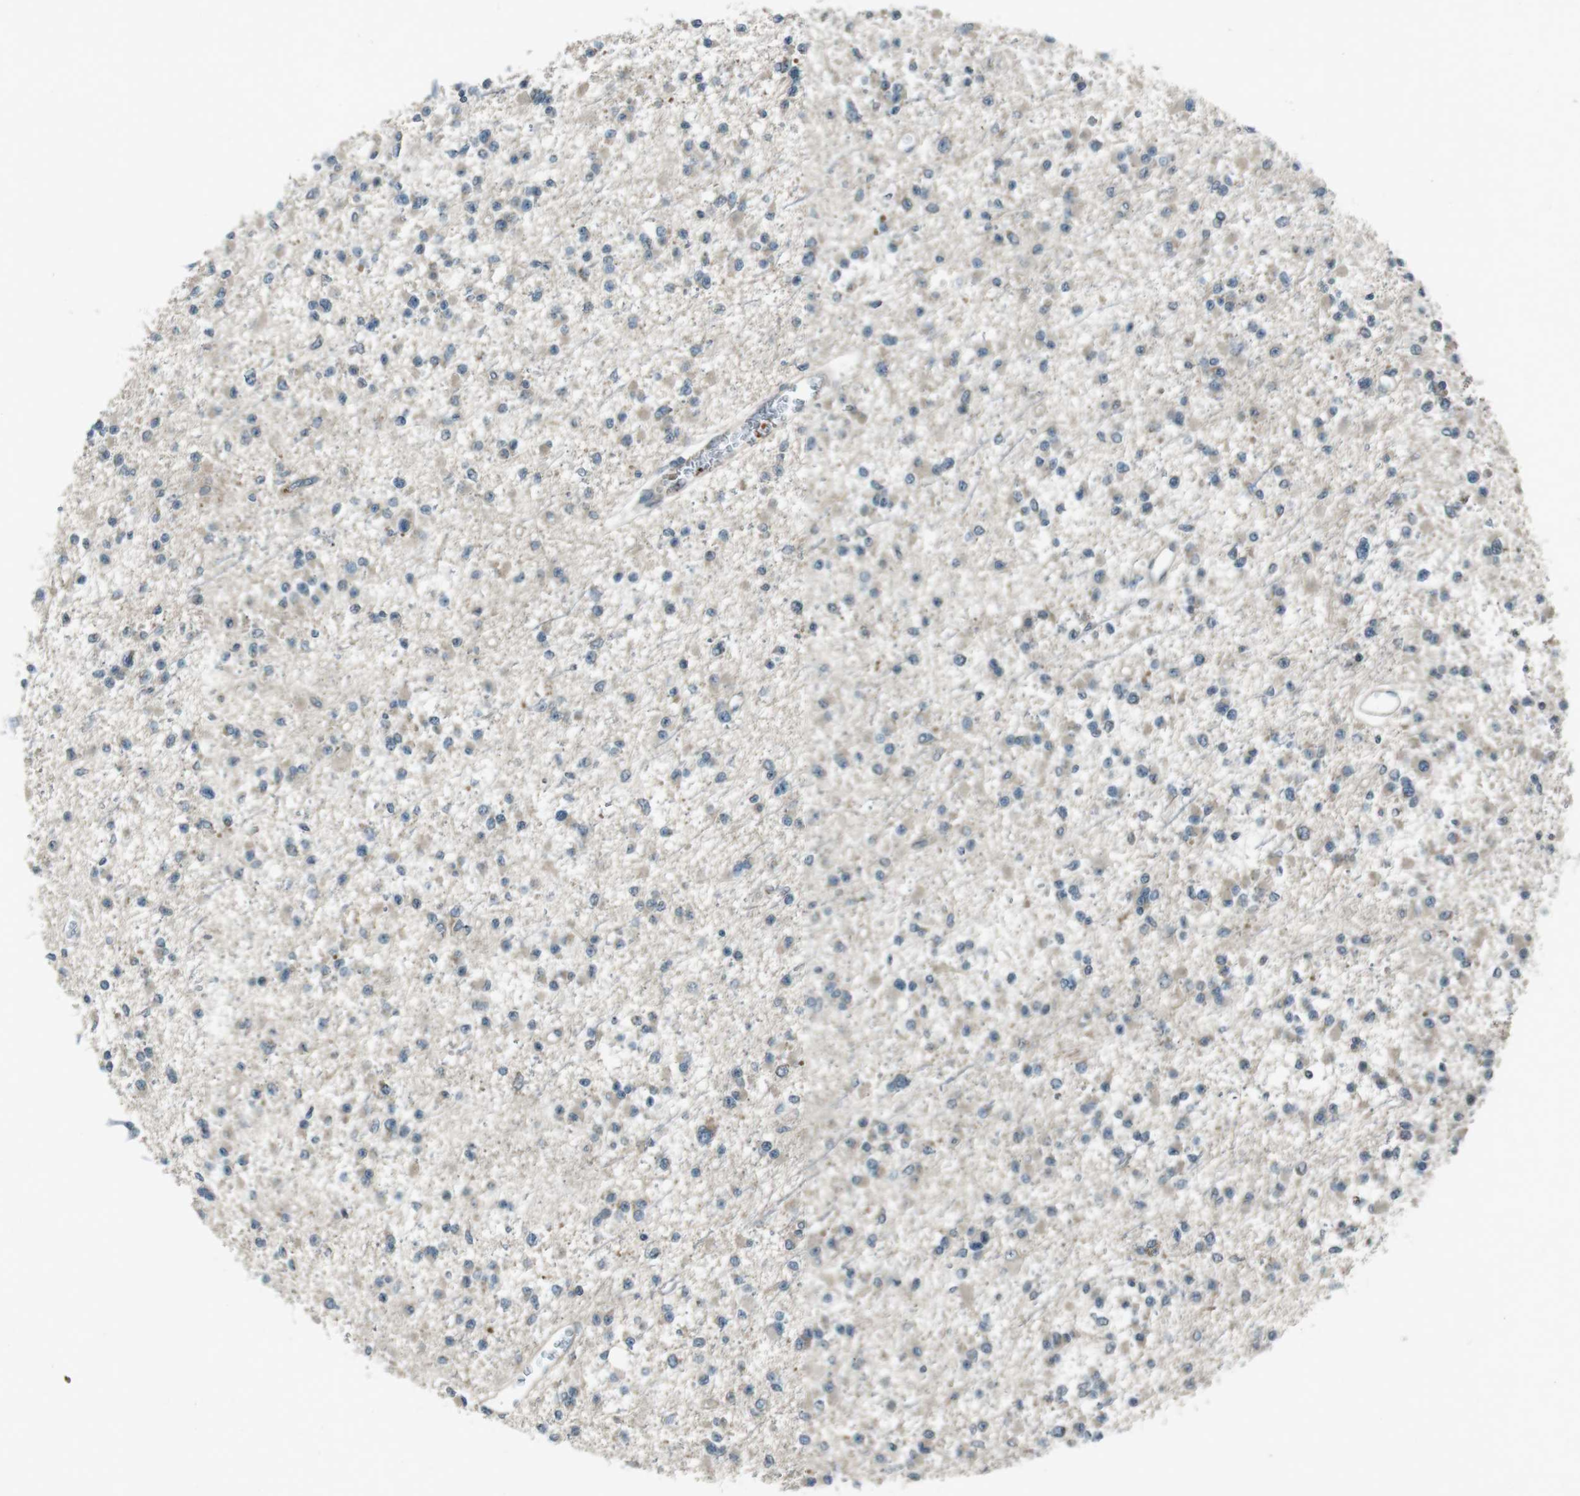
{"staining": {"intensity": "negative", "quantity": "none", "location": "none"}, "tissue": "glioma", "cell_type": "Tumor cells", "image_type": "cancer", "snomed": [{"axis": "morphology", "description": "Glioma, malignant, Low grade"}, {"axis": "topography", "description": "Brain"}], "caption": "An immunohistochemistry photomicrograph of malignant glioma (low-grade) is shown. There is no staining in tumor cells of malignant glioma (low-grade).", "gene": "ZYX", "patient": {"sex": "female", "age": 22}}